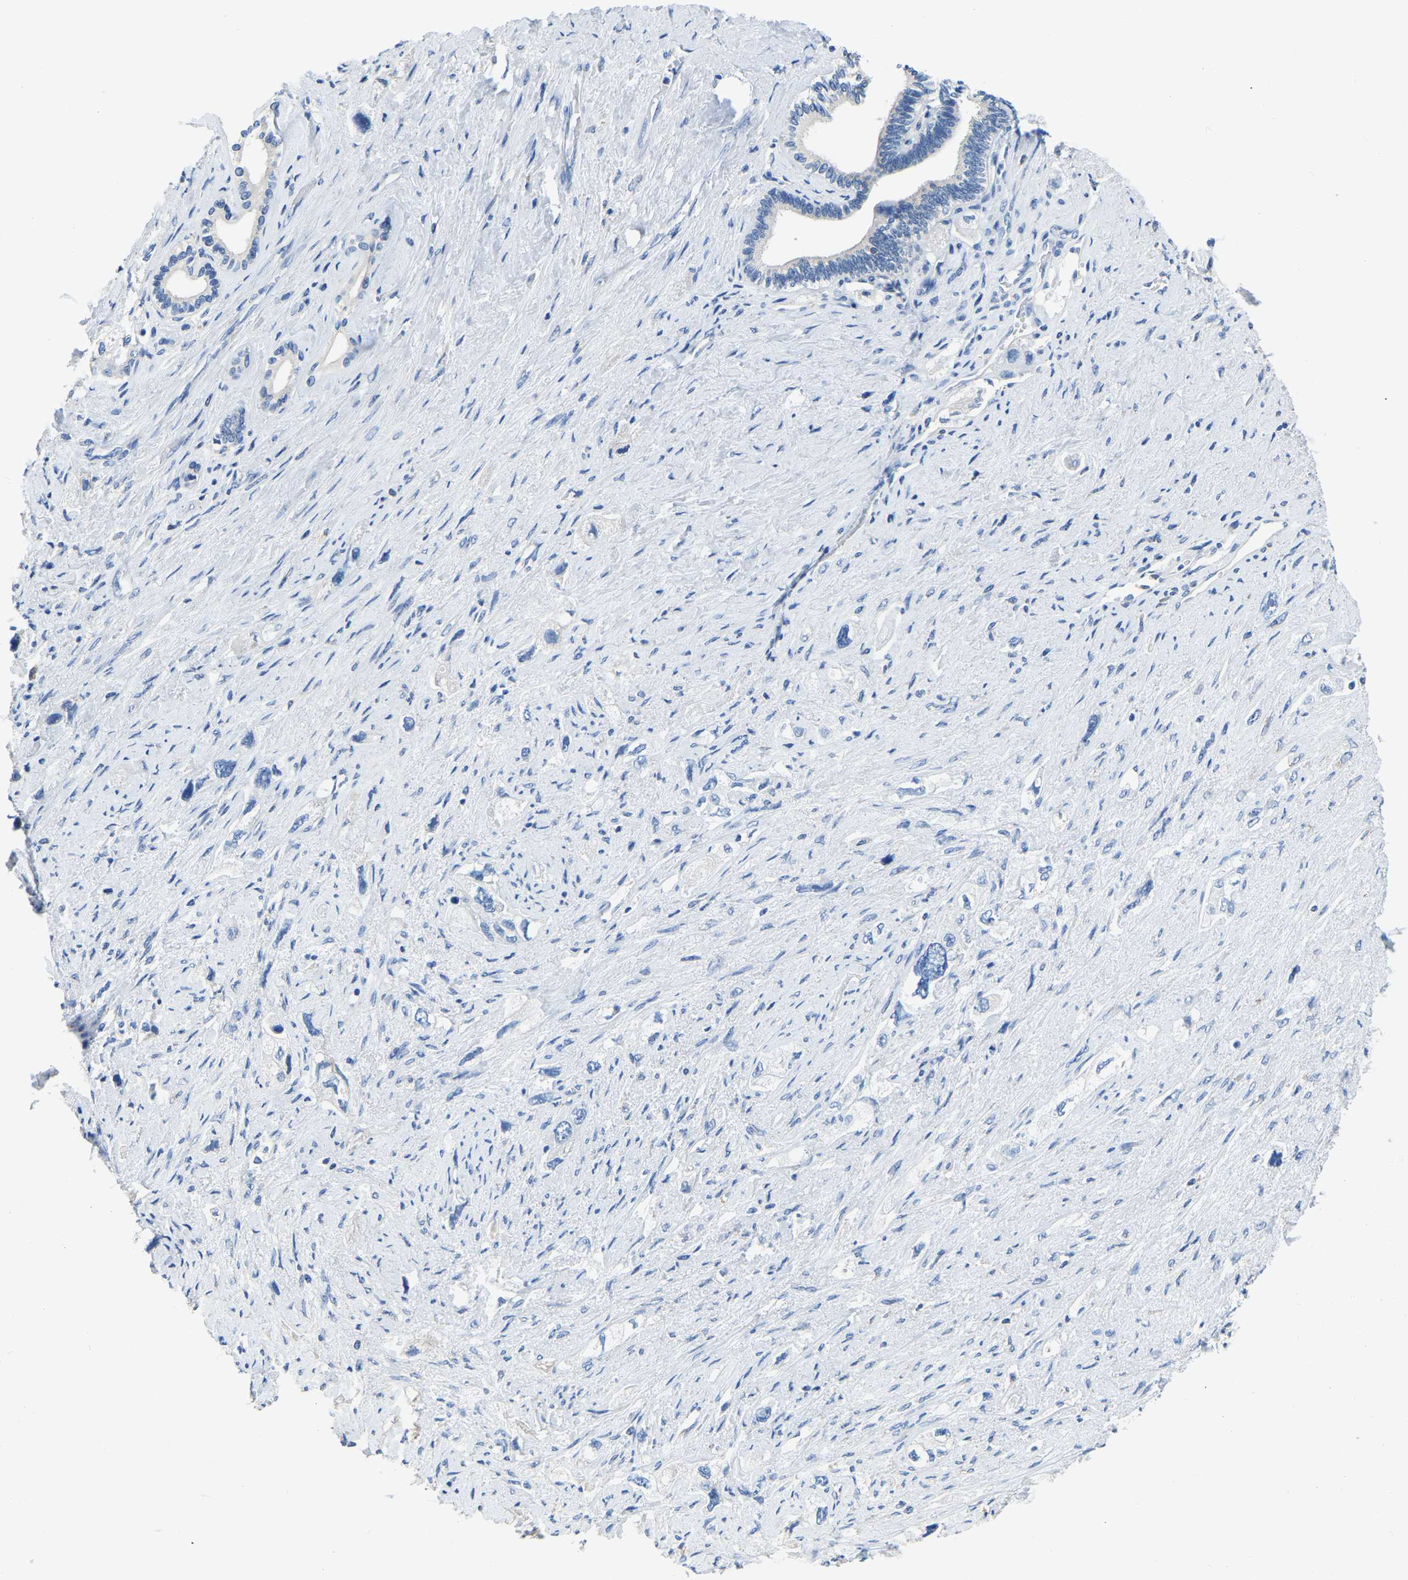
{"staining": {"intensity": "negative", "quantity": "none", "location": "none"}, "tissue": "pancreatic cancer", "cell_type": "Tumor cells", "image_type": "cancer", "snomed": [{"axis": "morphology", "description": "Adenocarcinoma, NOS"}, {"axis": "topography", "description": "Pancreas"}], "caption": "Tumor cells are negative for brown protein staining in pancreatic cancer (adenocarcinoma).", "gene": "ZDHHC13", "patient": {"sex": "female", "age": 73}}